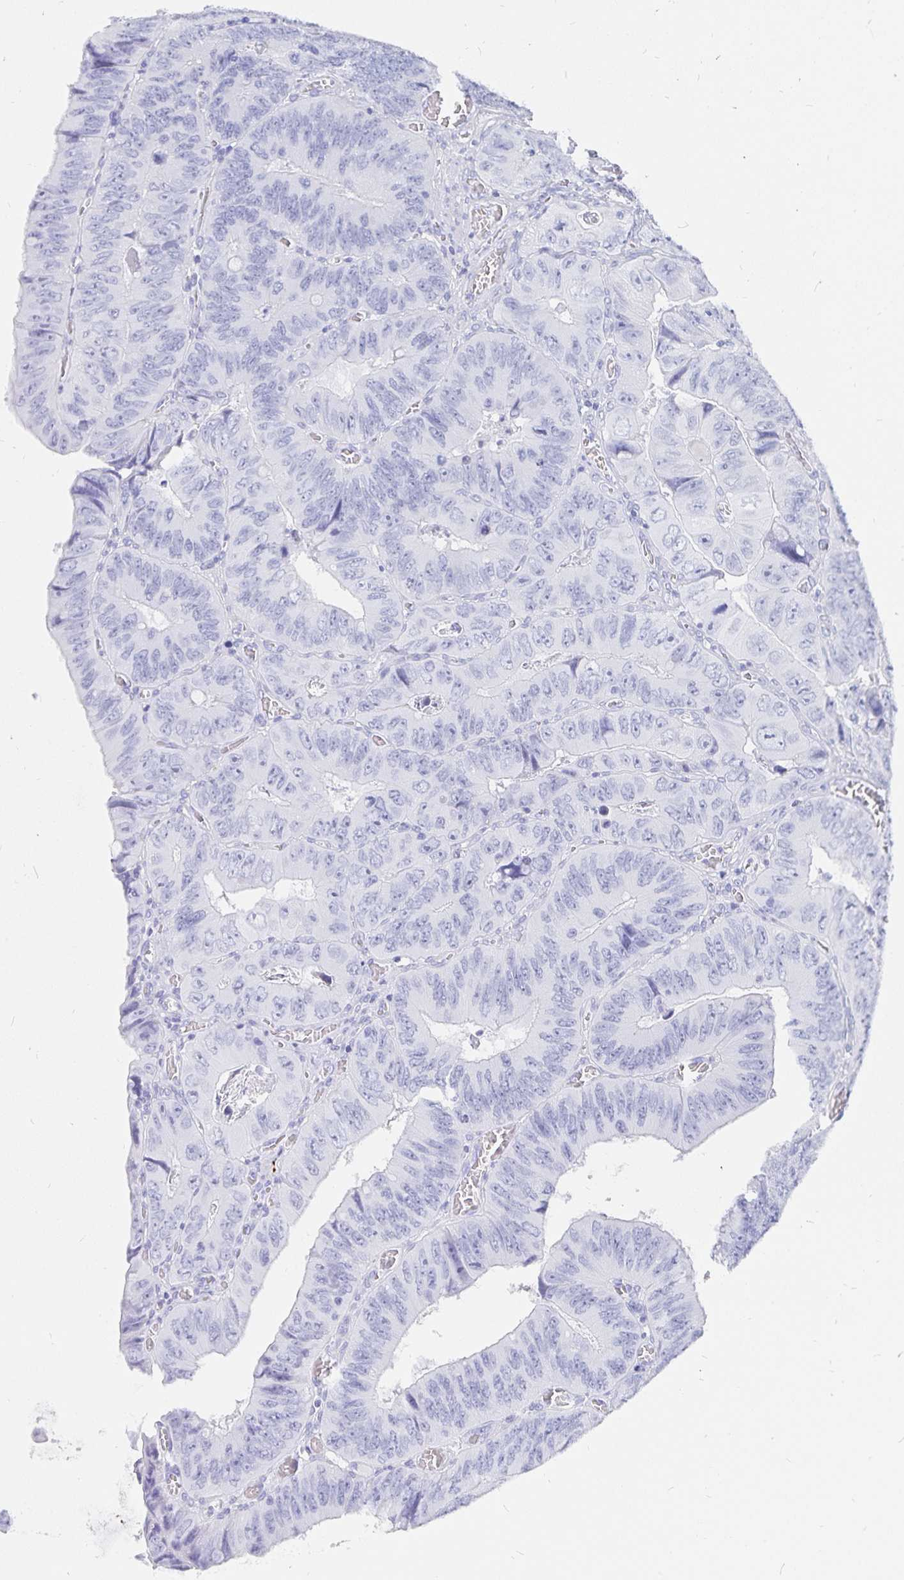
{"staining": {"intensity": "negative", "quantity": "none", "location": "none"}, "tissue": "colorectal cancer", "cell_type": "Tumor cells", "image_type": "cancer", "snomed": [{"axis": "morphology", "description": "Adenocarcinoma, NOS"}, {"axis": "topography", "description": "Colon"}], "caption": "IHC of human colorectal cancer (adenocarcinoma) reveals no staining in tumor cells.", "gene": "INSL5", "patient": {"sex": "female", "age": 84}}